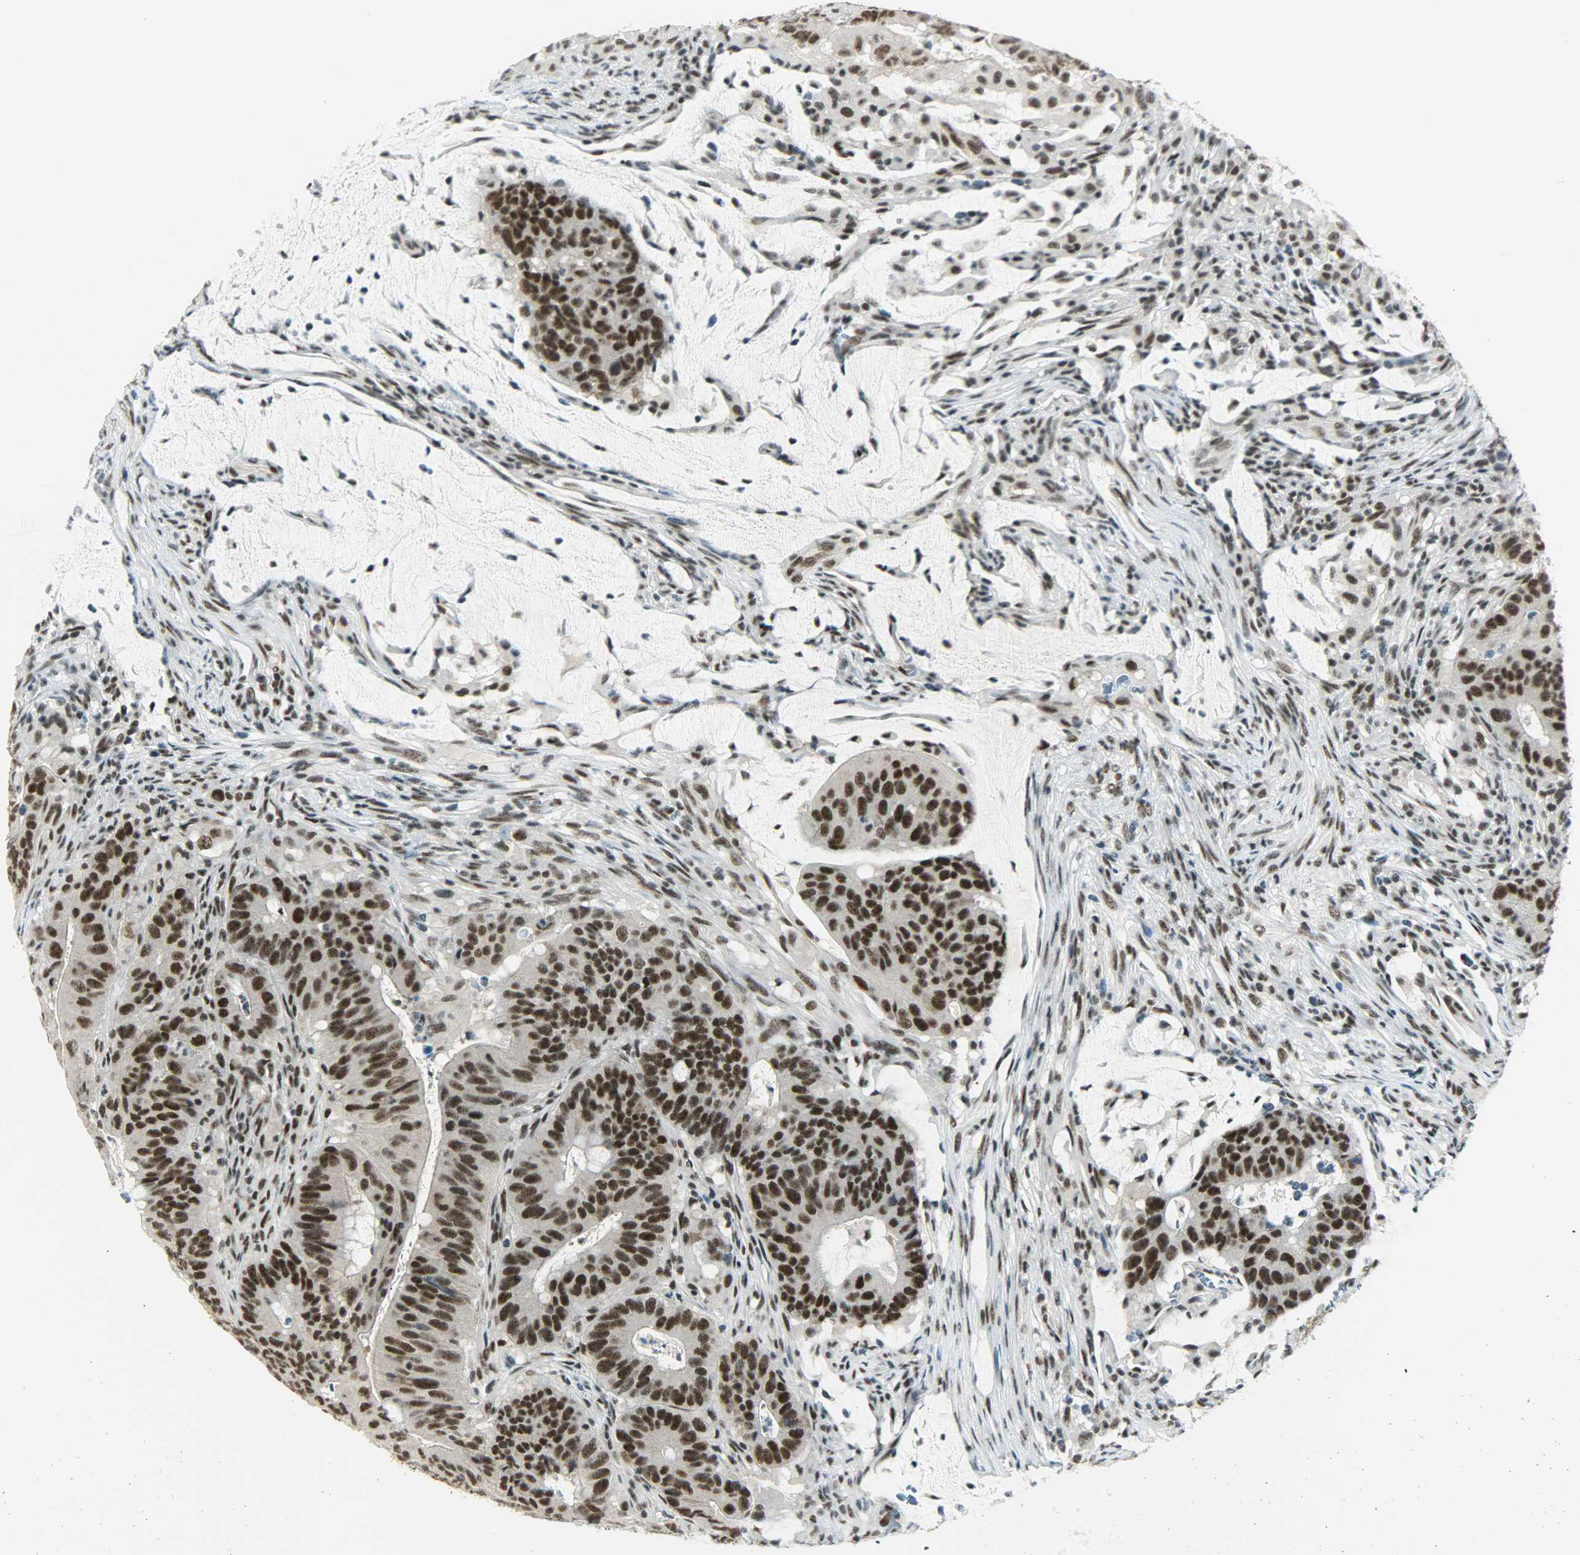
{"staining": {"intensity": "strong", "quantity": ">75%", "location": "nuclear"}, "tissue": "colorectal cancer", "cell_type": "Tumor cells", "image_type": "cancer", "snomed": [{"axis": "morphology", "description": "Adenocarcinoma, NOS"}, {"axis": "topography", "description": "Colon"}], "caption": "IHC image of neoplastic tissue: adenocarcinoma (colorectal) stained using immunohistochemistry (IHC) displays high levels of strong protein expression localized specifically in the nuclear of tumor cells, appearing as a nuclear brown color.", "gene": "SUGP1", "patient": {"sex": "male", "age": 45}}